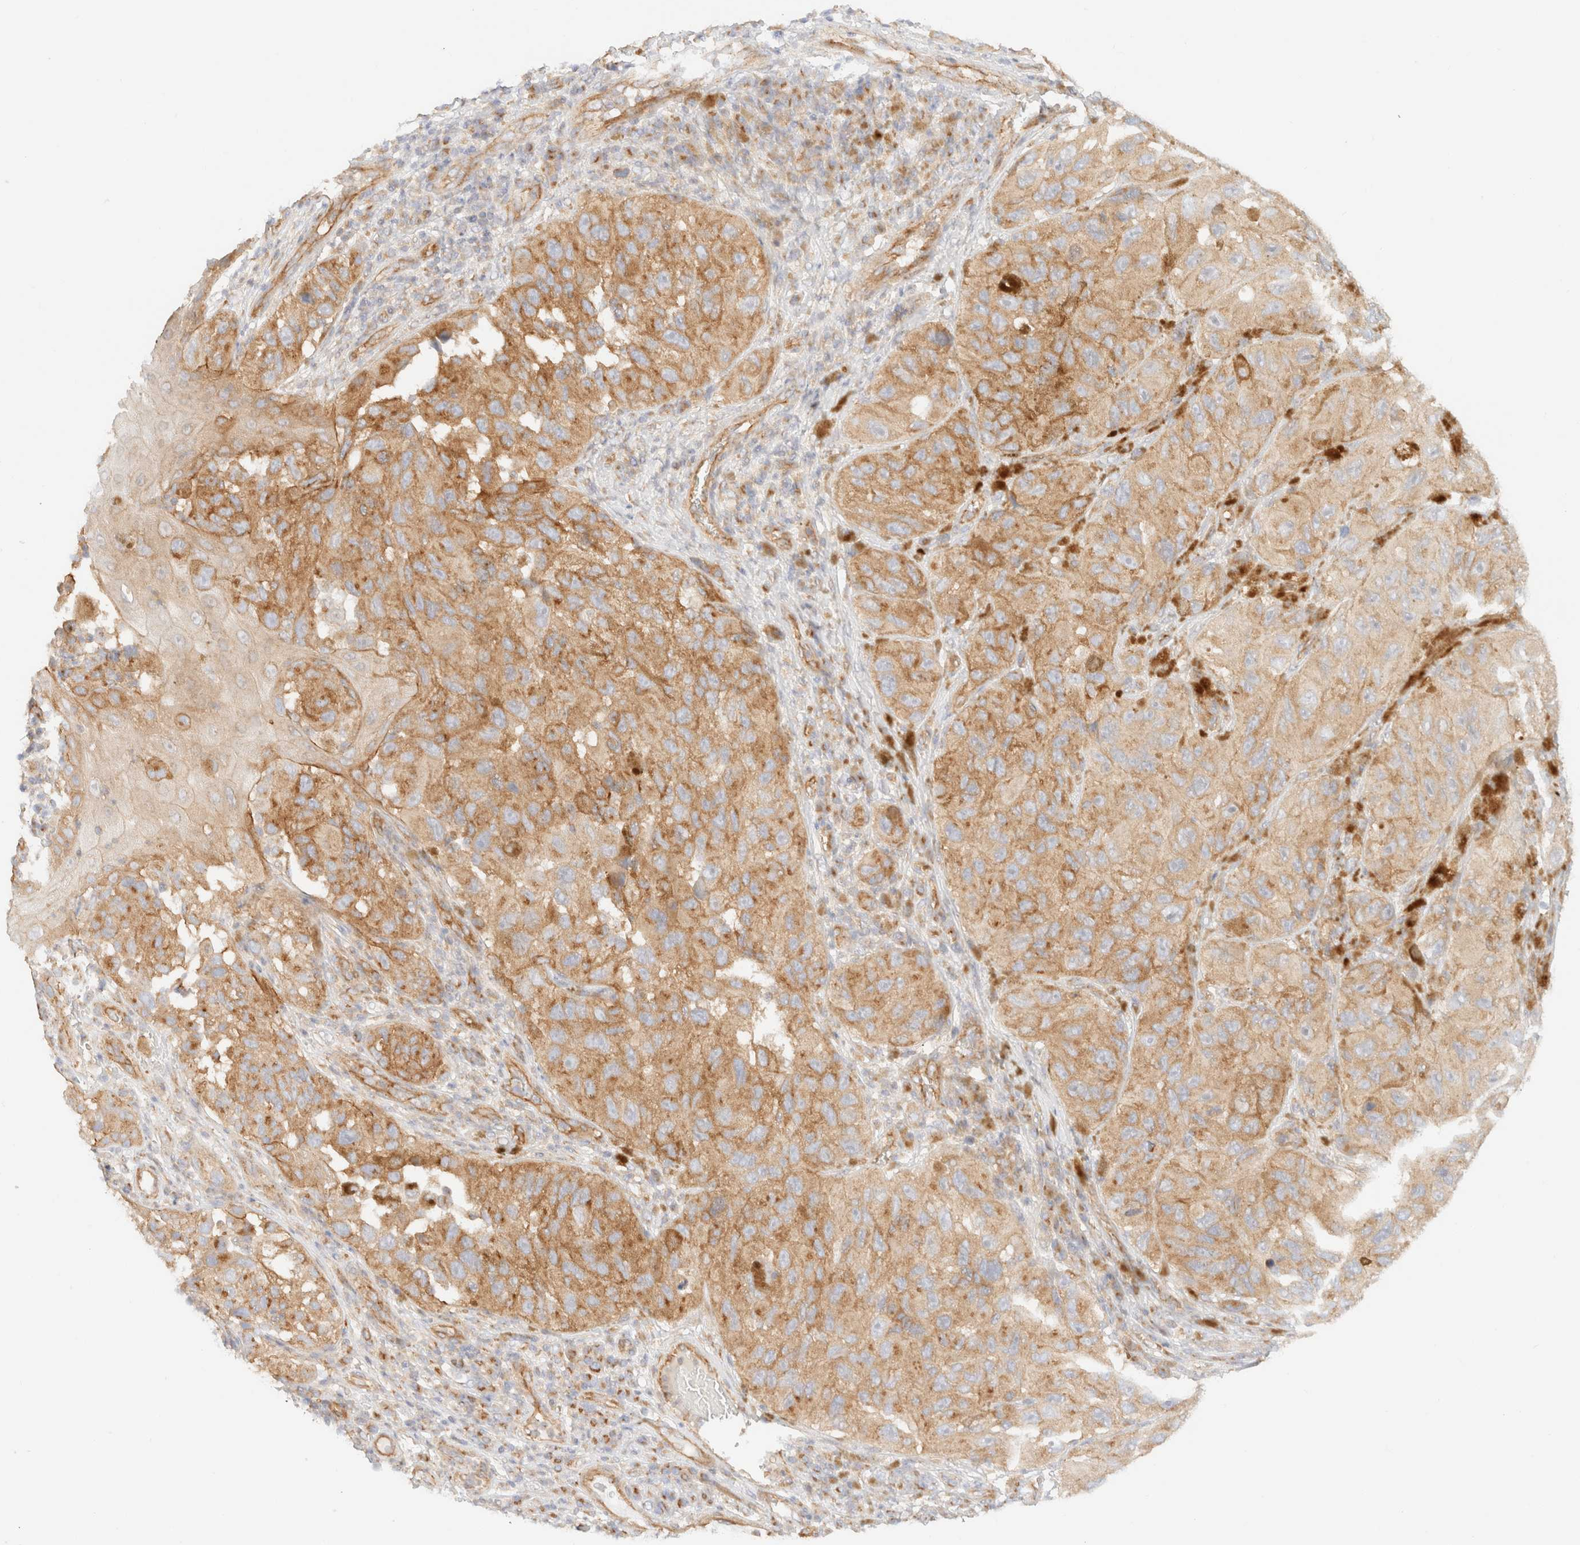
{"staining": {"intensity": "moderate", "quantity": ">75%", "location": "cytoplasmic/membranous"}, "tissue": "melanoma", "cell_type": "Tumor cells", "image_type": "cancer", "snomed": [{"axis": "morphology", "description": "Malignant melanoma, NOS"}, {"axis": "topography", "description": "Skin"}], "caption": "An immunohistochemistry micrograph of tumor tissue is shown. Protein staining in brown labels moderate cytoplasmic/membranous positivity in melanoma within tumor cells.", "gene": "MYO10", "patient": {"sex": "female", "age": 73}}